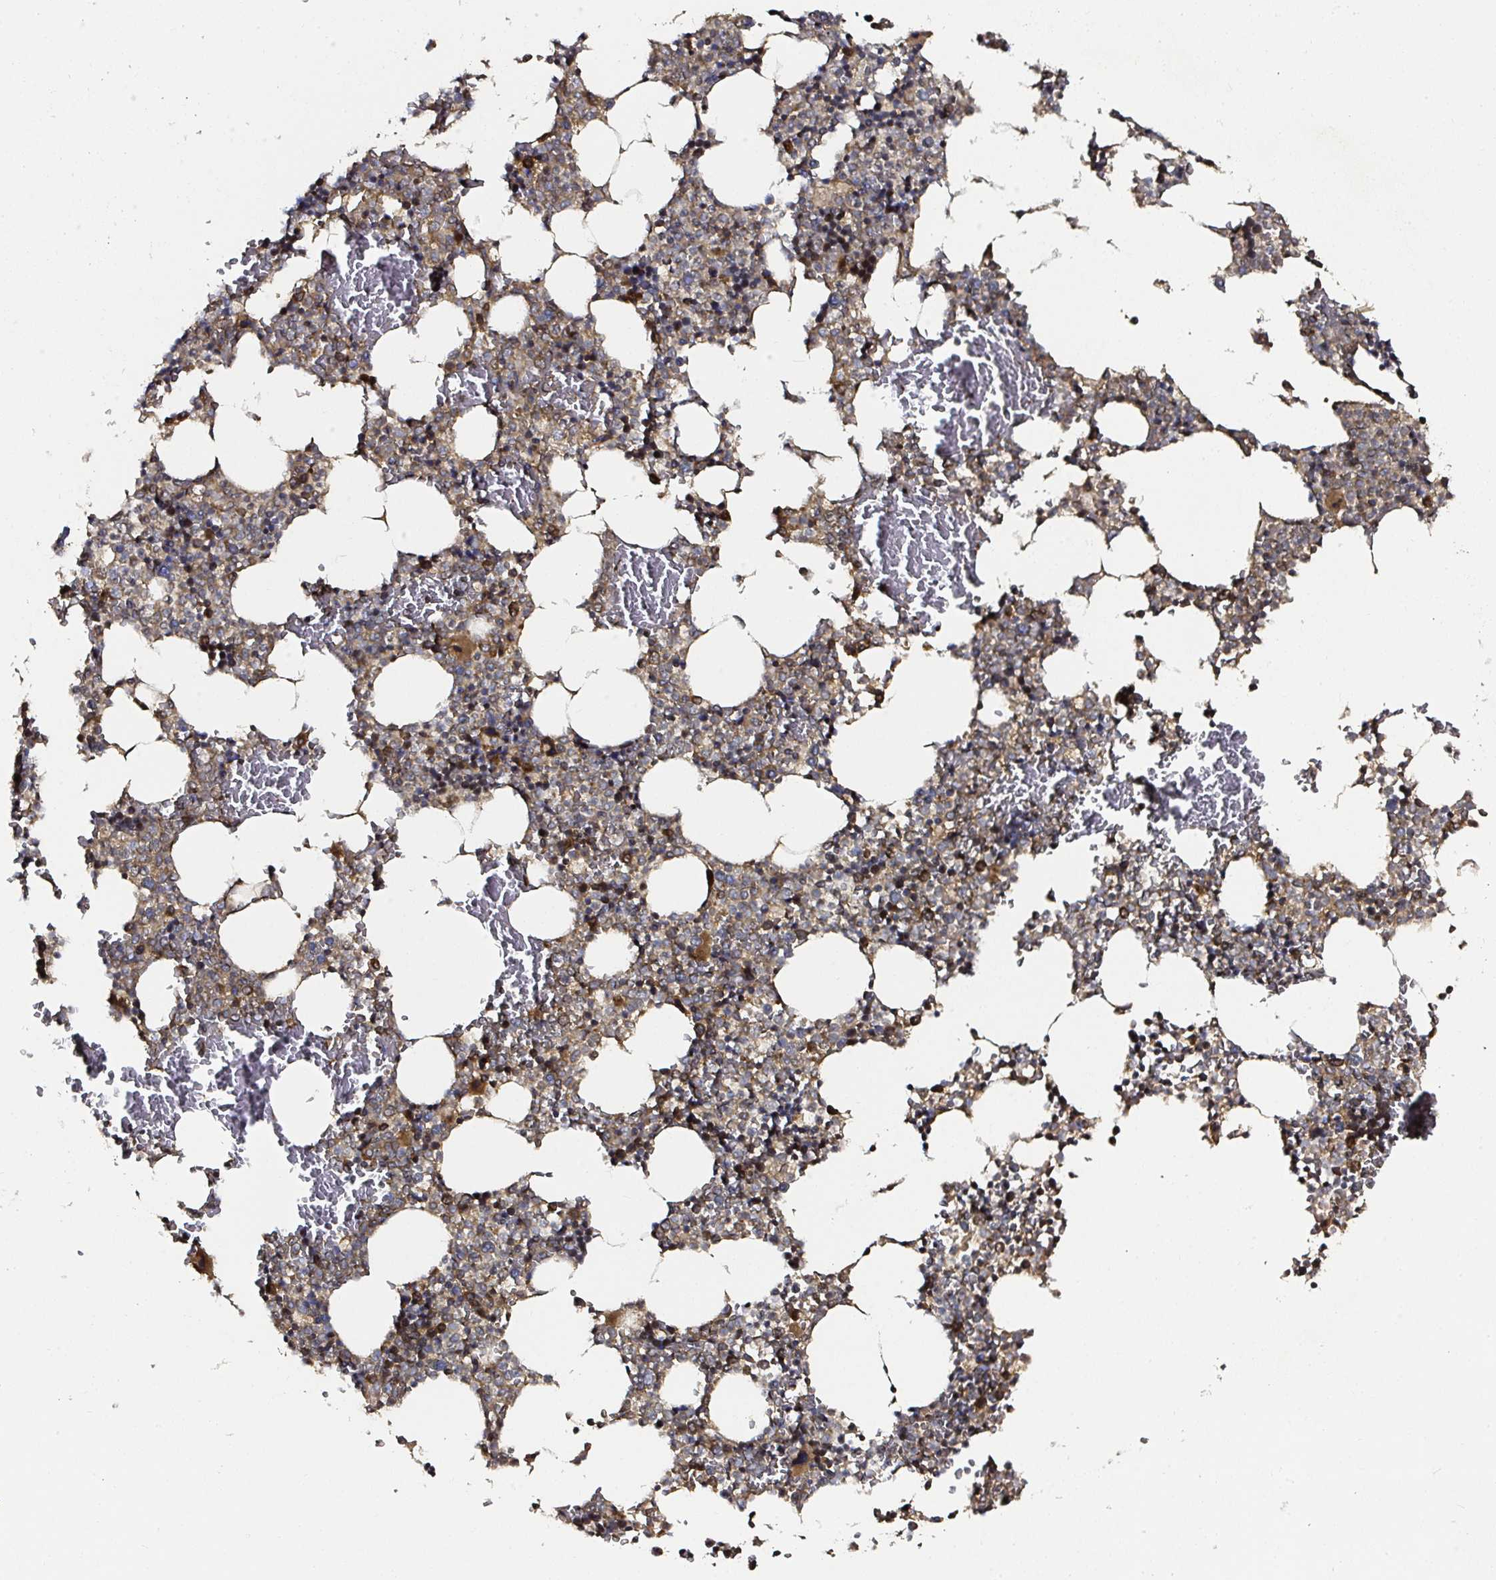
{"staining": {"intensity": "moderate", "quantity": "25%-75%", "location": "cytoplasmic/membranous"}, "tissue": "bone marrow", "cell_type": "Hematopoietic cells", "image_type": "normal", "snomed": [{"axis": "morphology", "description": "Normal tissue, NOS"}, {"axis": "topography", "description": "Bone marrow"}], "caption": "Protein expression analysis of unremarkable human bone marrow reveals moderate cytoplasmic/membranous positivity in approximately 25%-75% of hematopoietic cells. The staining was performed using DAB, with brown indicating positive protein expression. Nuclei are stained blue with hematoxylin.", "gene": "ATAD3A", "patient": {"sex": "female", "age": 42}}